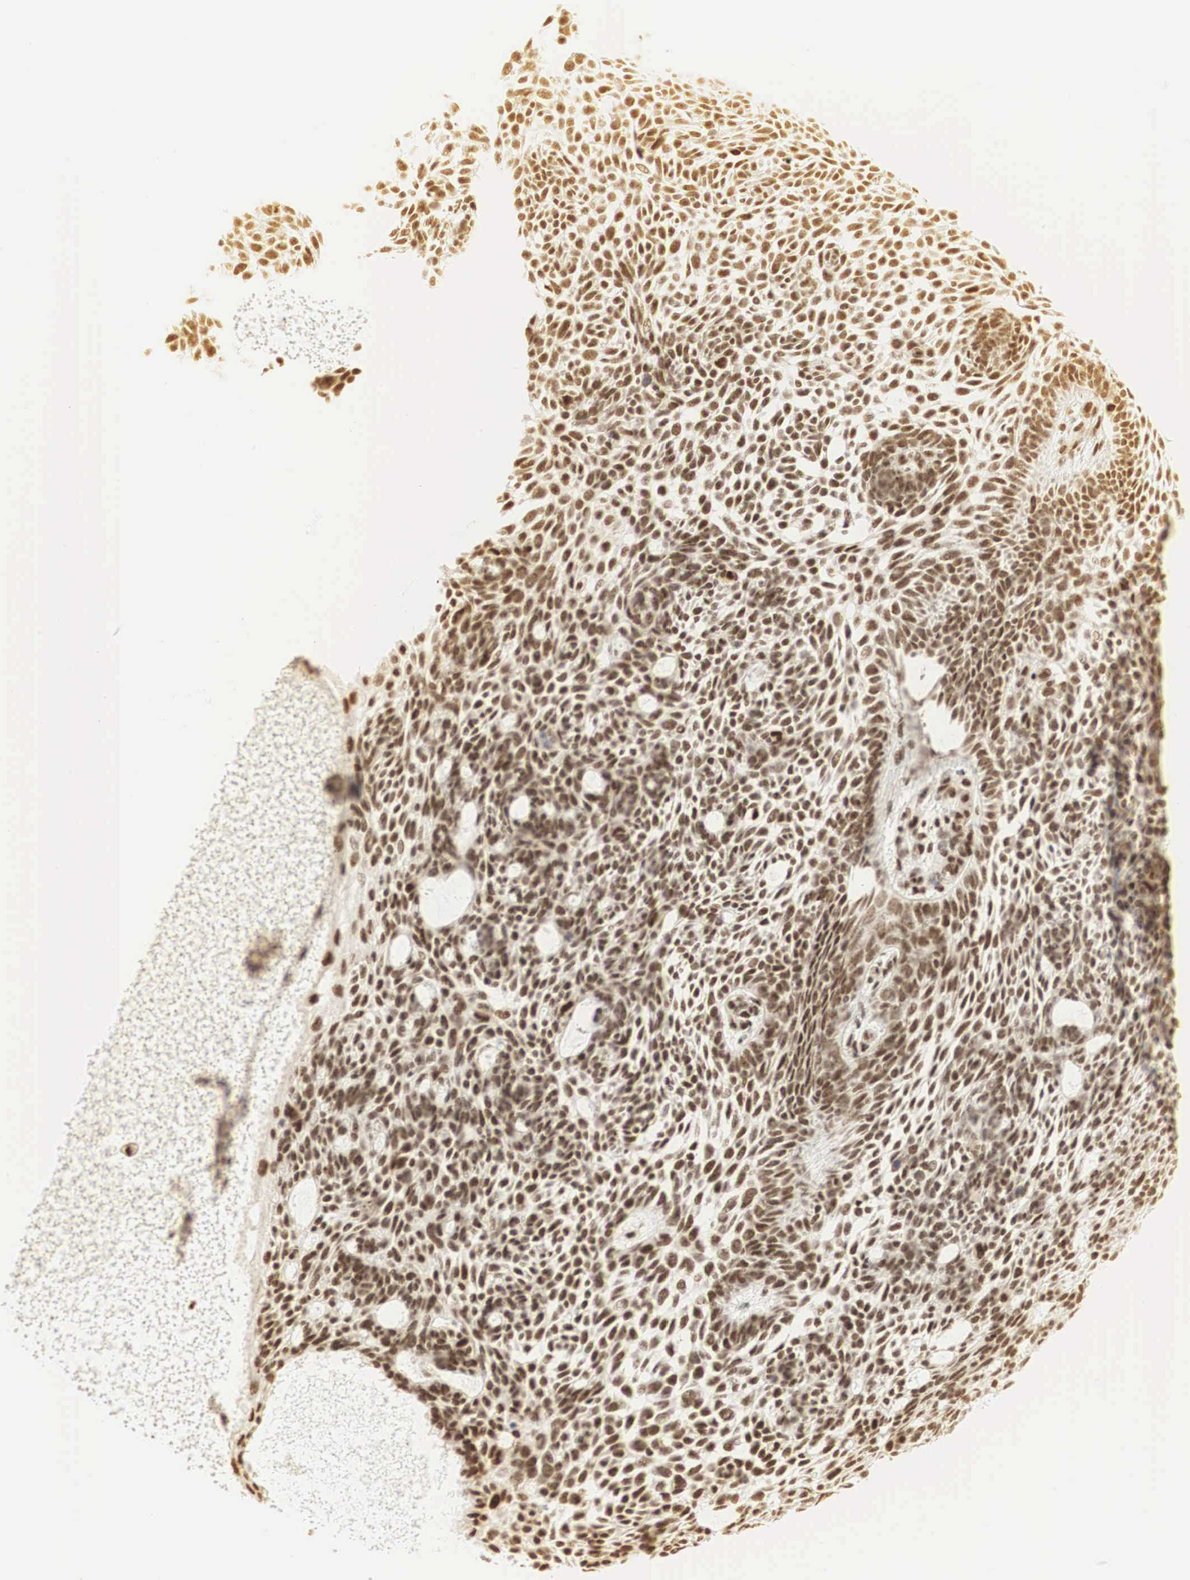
{"staining": {"intensity": "strong", "quantity": ">75%", "location": "nuclear"}, "tissue": "skin cancer", "cell_type": "Tumor cells", "image_type": "cancer", "snomed": [{"axis": "morphology", "description": "Basal cell carcinoma"}, {"axis": "topography", "description": "Skin"}], "caption": "Immunohistochemistry (IHC) histopathology image of neoplastic tissue: skin cancer (basal cell carcinoma) stained using immunohistochemistry exhibits high levels of strong protein expression localized specifically in the nuclear of tumor cells, appearing as a nuclear brown color.", "gene": "RNF113A", "patient": {"sex": "male", "age": 58}}